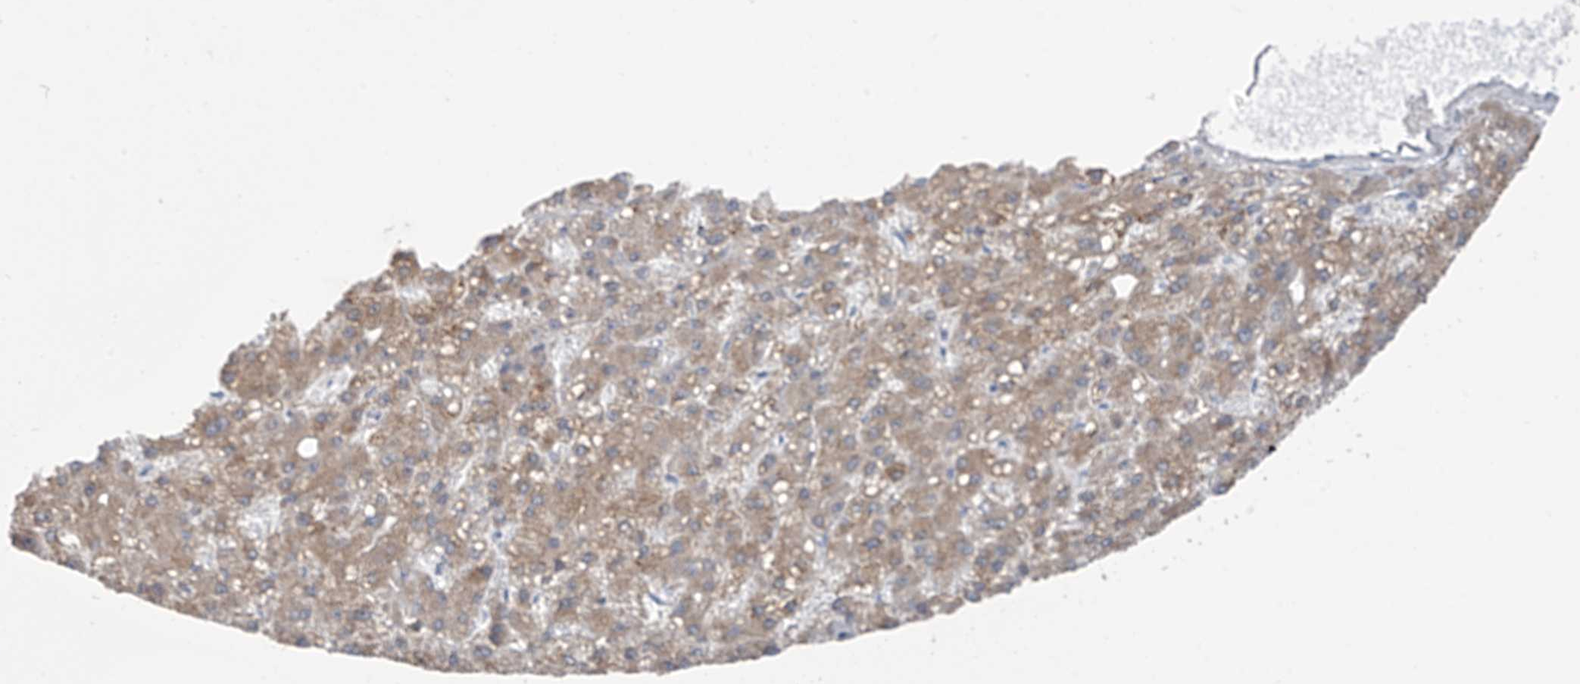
{"staining": {"intensity": "moderate", "quantity": ">75%", "location": "cytoplasmic/membranous"}, "tissue": "liver cancer", "cell_type": "Tumor cells", "image_type": "cancer", "snomed": [{"axis": "morphology", "description": "Carcinoma, Hepatocellular, NOS"}, {"axis": "topography", "description": "Liver"}], "caption": "Hepatocellular carcinoma (liver) tissue demonstrates moderate cytoplasmic/membranous staining in about >75% of tumor cells", "gene": "CYP4V2", "patient": {"sex": "male", "age": 67}}